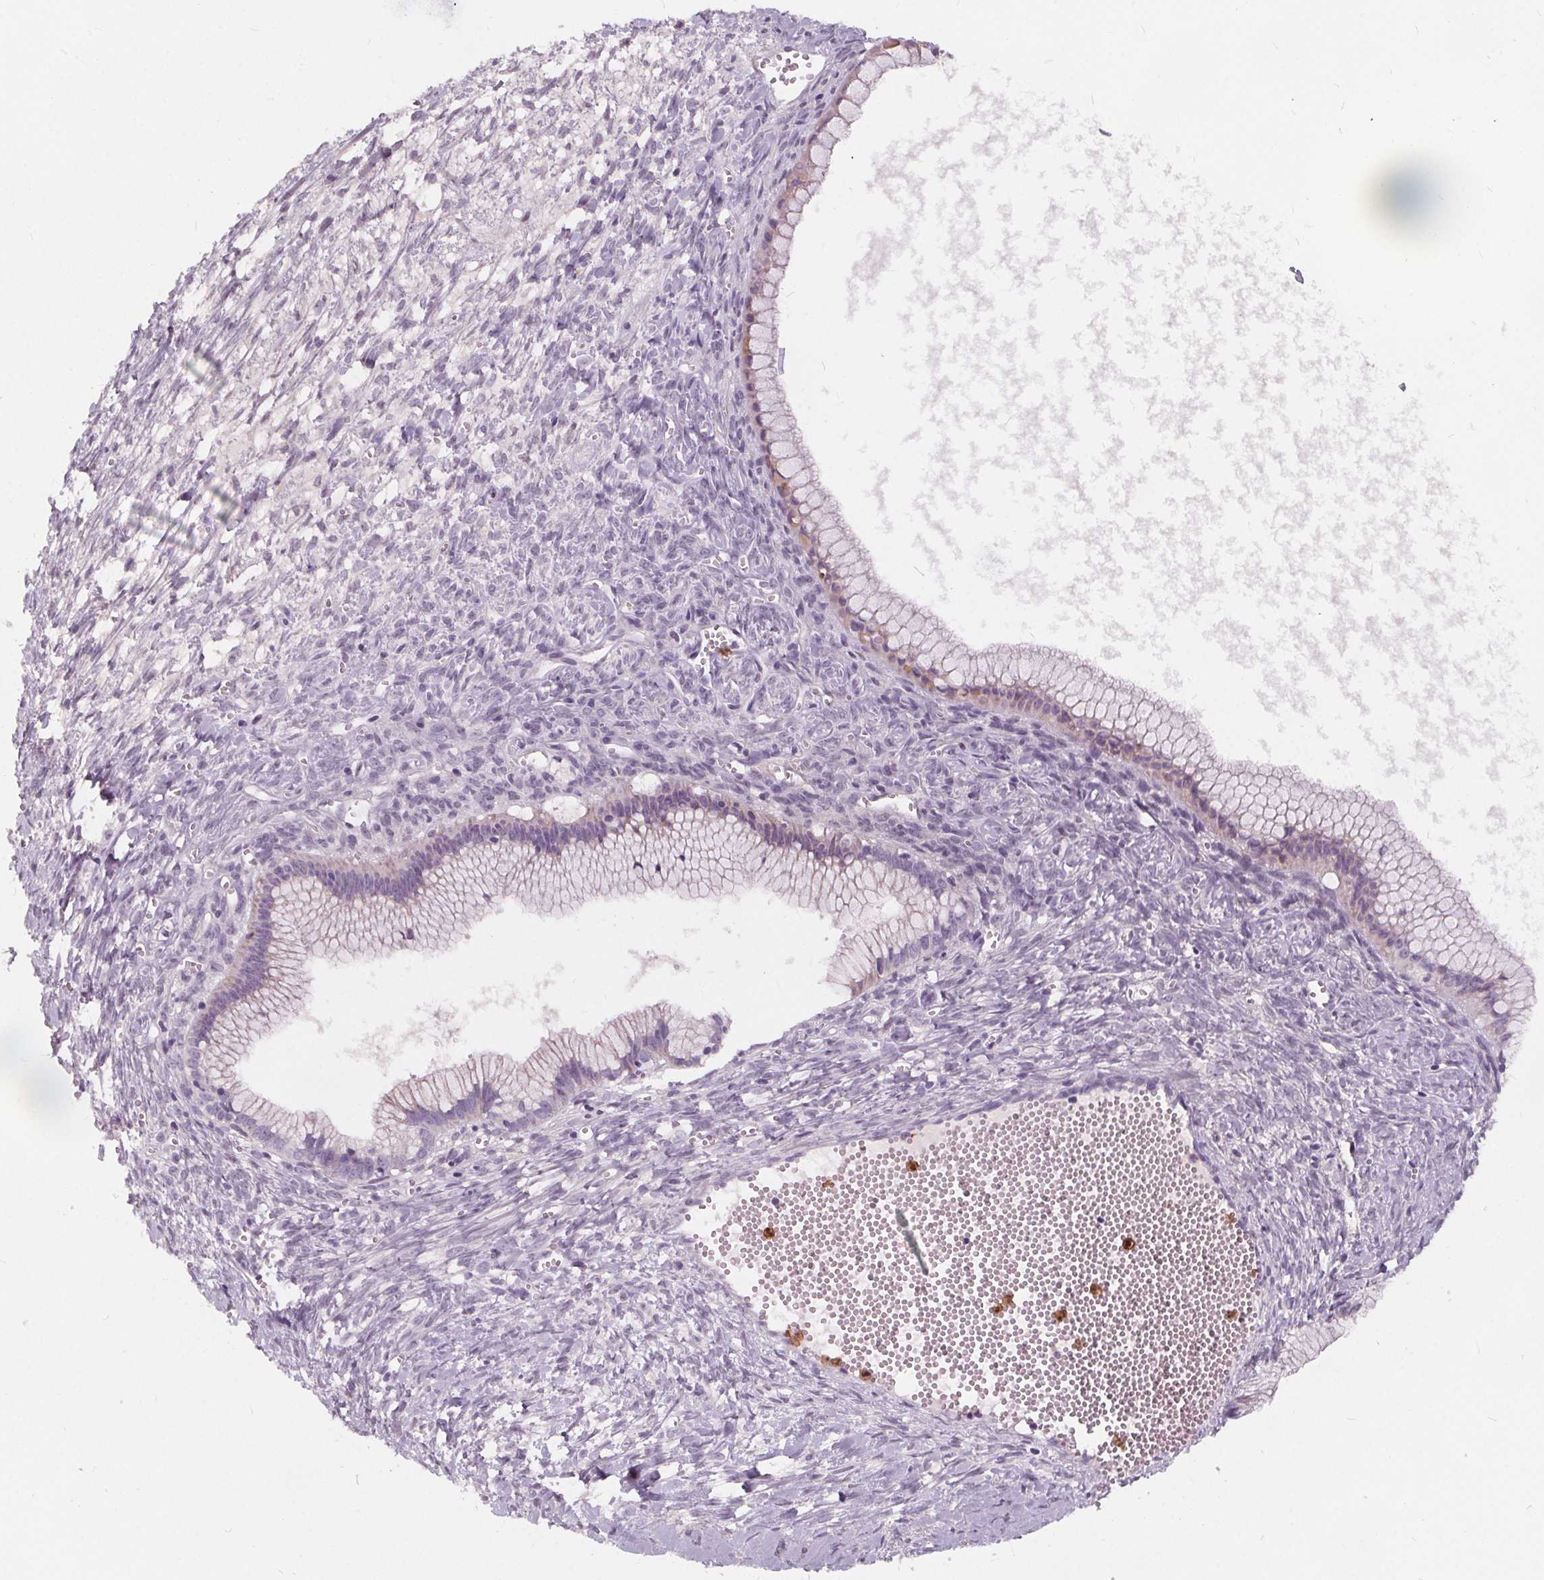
{"staining": {"intensity": "negative", "quantity": "none", "location": "none"}, "tissue": "ovarian cancer", "cell_type": "Tumor cells", "image_type": "cancer", "snomed": [{"axis": "morphology", "description": "Cystadenocarcinoma, mucinous, NOS"}, {"axis": "topography", "description": "Ovary"}], "caption": "Tumor cells are negative for brown protein staining in ovarian cancer (mucinous cystadenocarcinoma).", "gene": "HAAO", "patient": {"sex": "female", "age": 41}}